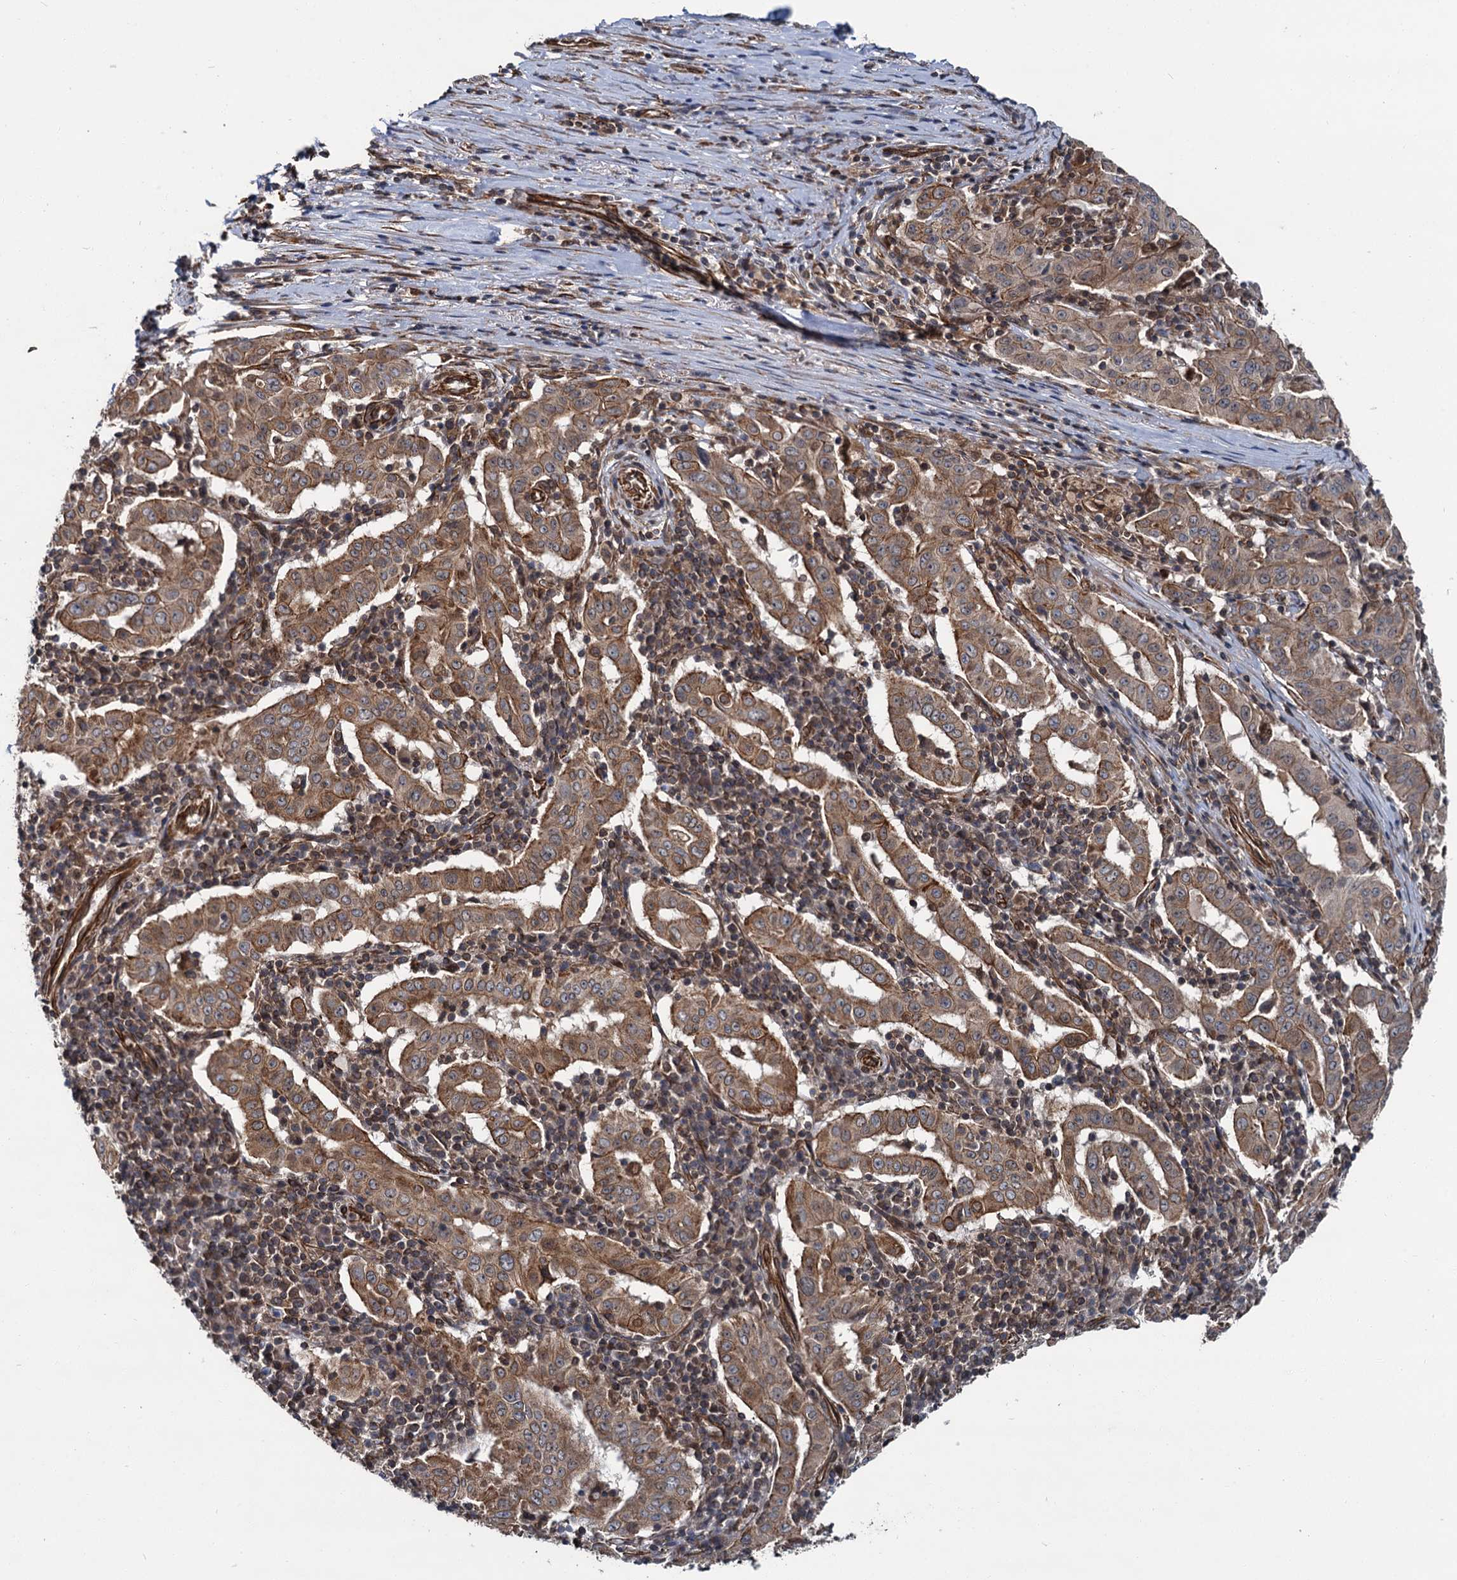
{"staining": {"intensity": "moderate", "quantity": ">75%", "location": "cytoplasmic/membranous"}, "tissue": "pancreatic cancer", "cell_type": "Tumor cells", "image_type": "cancer", "snomed": [{"axis": "morphology", "description": "Adenocarcinoma, NOS"}, {"axis": "topography", "description": "Pancreas"}], "caption": "Protein staining exhibits moderate cytoplasmic/membranous expression in about >75% of tumor cells in adenocarcinoma (pancreatic).", "gene": "ZFYVE19", "patient": {"sex": "male", "age": 63}}